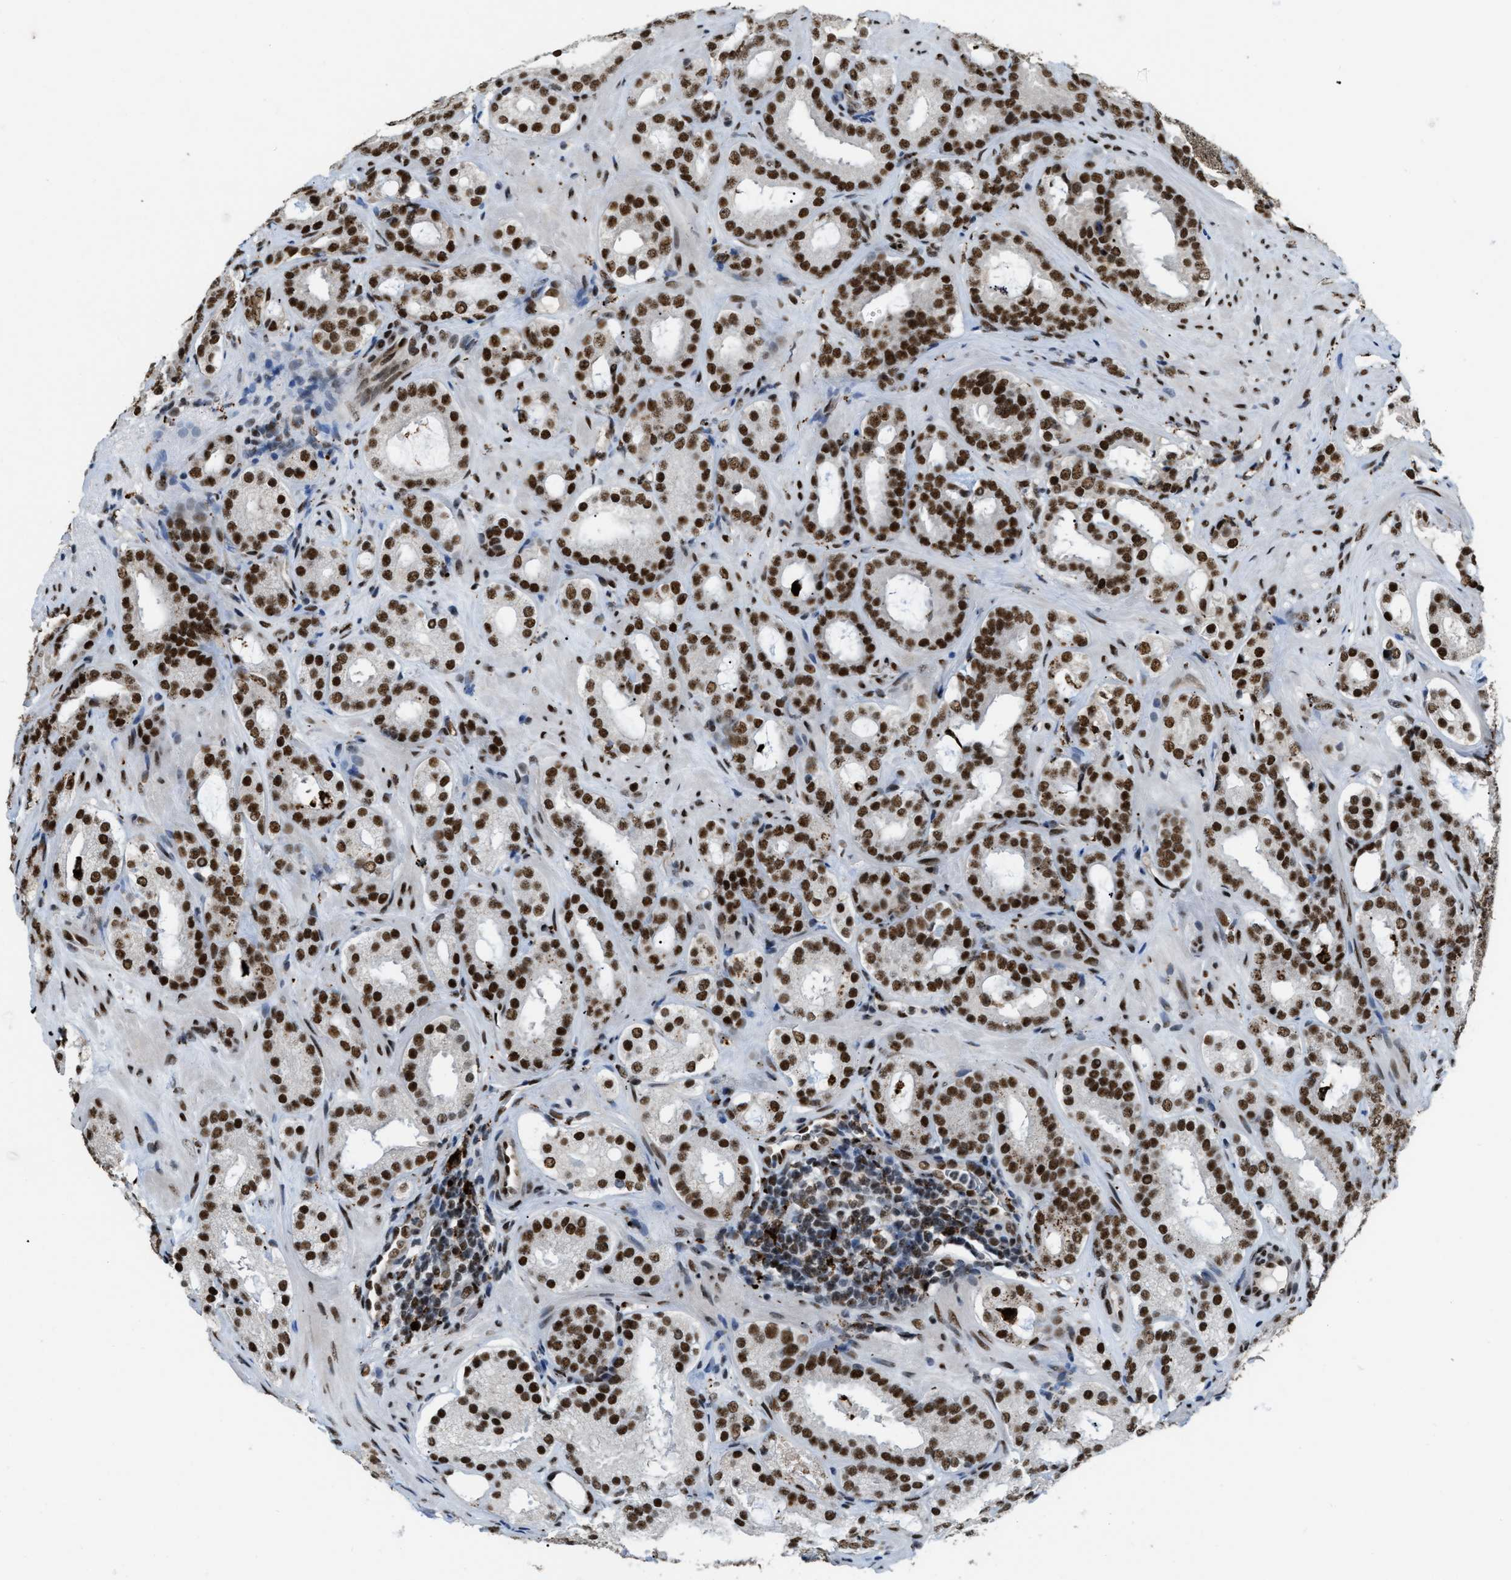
{"staining": {"intensity": "strong", "quantity": ">75%", "location": "nuclear"}, "tissue": "prostate cancer", "cell_type": "Tumor cells", "image_type": "cancer", "snomed": [{"axis": "morphology", "description": "Adenocarcinoma, Low grade"}, {"axis": "topography", "description": "Prostate"}], "caption": "Immunohistochemistry (IHC) (DAB (3,3'-diaminobenzidine)) staining of prostate low-grade adenocarcinoma displays strong nuclear protein expression in about >75% of tumor cells.", "gene": "NUMA1", "patient": {"sex": "male", "age": 69}}